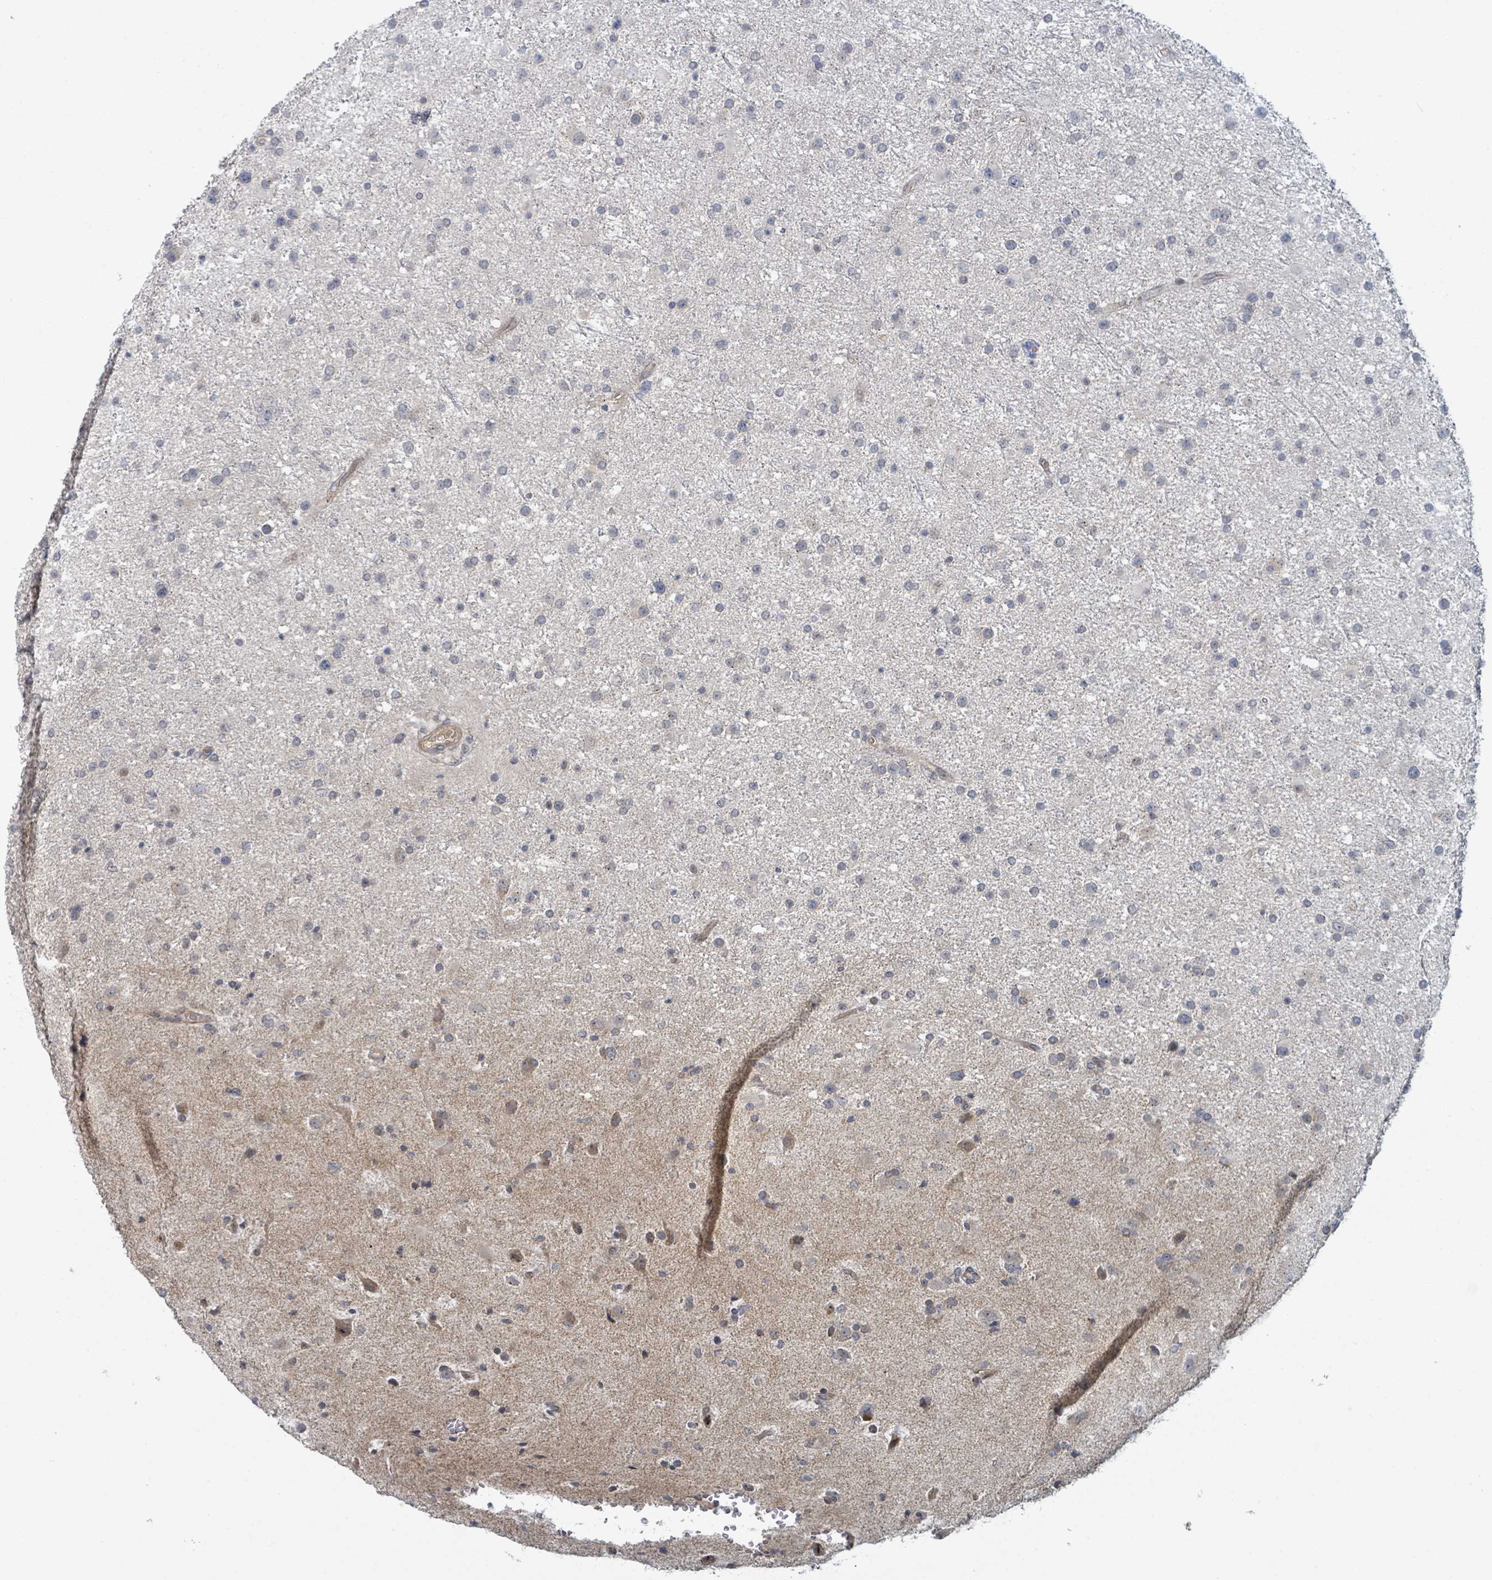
{"staining": {"intensity": "negative", "quantity": "none", "location": "none"}, "tissue": "glioma", "cell_type": "Tumor cells", "image_type": "cancer", "snomed": [{"axis": "morphology", "description": "Glioma, malignant, Low grade"}, {"axis": "topography", "description": "Brain"}], "caption": "High power microscopy photomicrograph of an immunohistochemistry (IHC) micrograph of glioma, revealing no significant staining in tumor cells.", "gene": "COL5A3", "patient": {"sex": "female", "age": 32}}